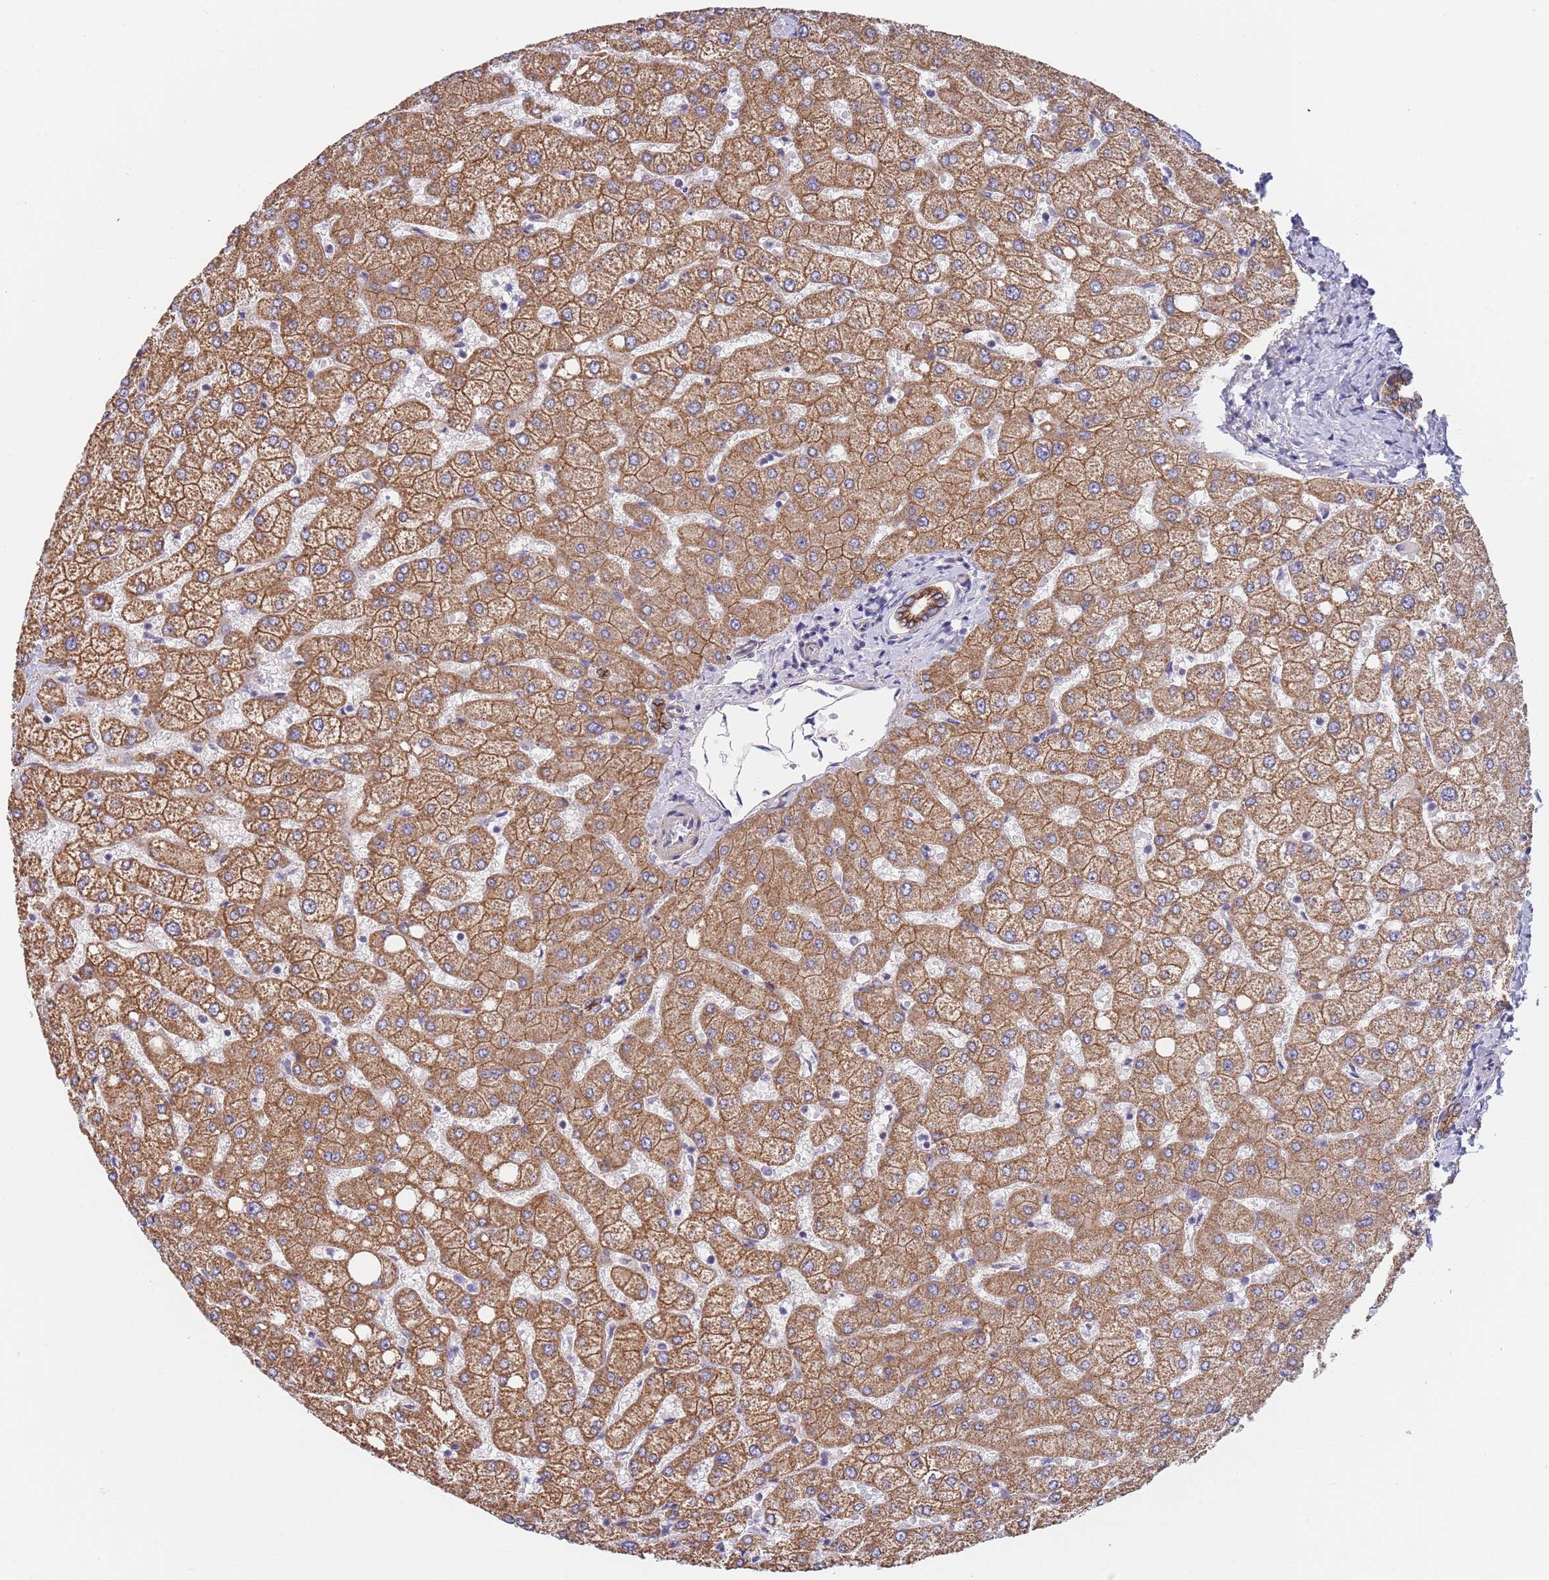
{"staining": {"intensity": "moderate", "quantity": ">75%", "location": "cytoplasmic/membranous"}, "tissue": "liver", "cell_type": "Cholangiocytes", "image_type": "normal", "snomed": [{"axis": "morphology", "description": "Normal tissue, NOS"}, {"axis": "topography", "description": "Liver"}], "caption": "Moderate cytoplasmic/membranous positivity for a protein is identified in about >75% of cholangiocytes of benign liver using immunohistochemistry.", "gene": "PWWP3A", "patient": {"sex": "female", "age": 54}}